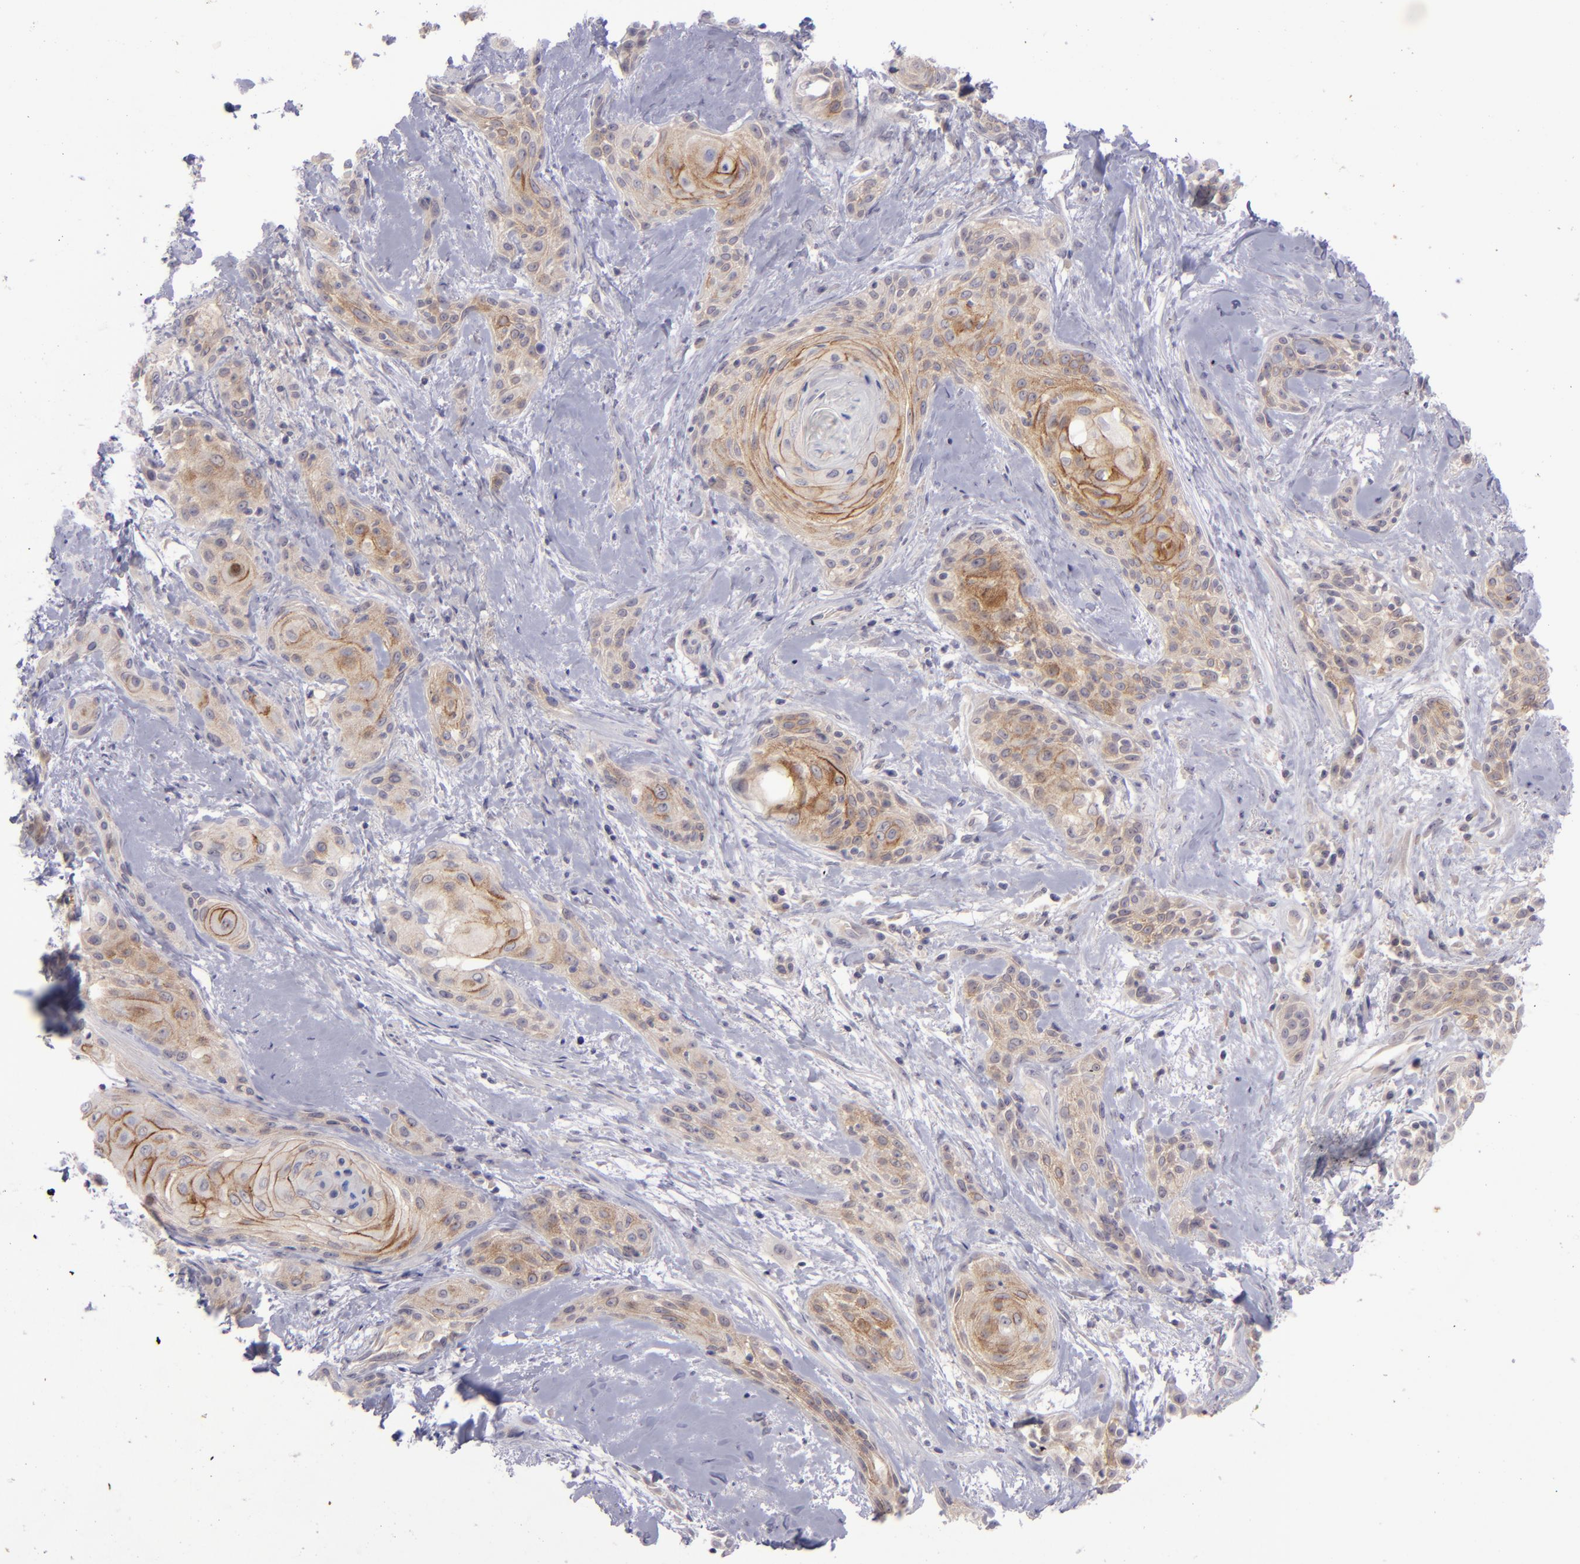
{"staining": {"intensity": "moderate", "quantity": "25%-75%", "location": "cytoplasmic/membranous"}, "tissue": "skin cancer", "cell_type": "Tumor cells", "image_type": "cancer", "snomed": [{"axis": "morphology", "description": "Squamous cell carcinoma, NOS"}, {"axis": "topography", "description": "Skin"}, {"axis": "topography", "description": "Anal"}], "caption": "Protein staining by IHC demonstrates moderate cytoplasmic/membranous staining in approximately 25%-75% of tumor cells in skin cancer (squamous cell carcinoma).", "gene": "EVPL", "patient": {"sex": "male", "age": 64}}